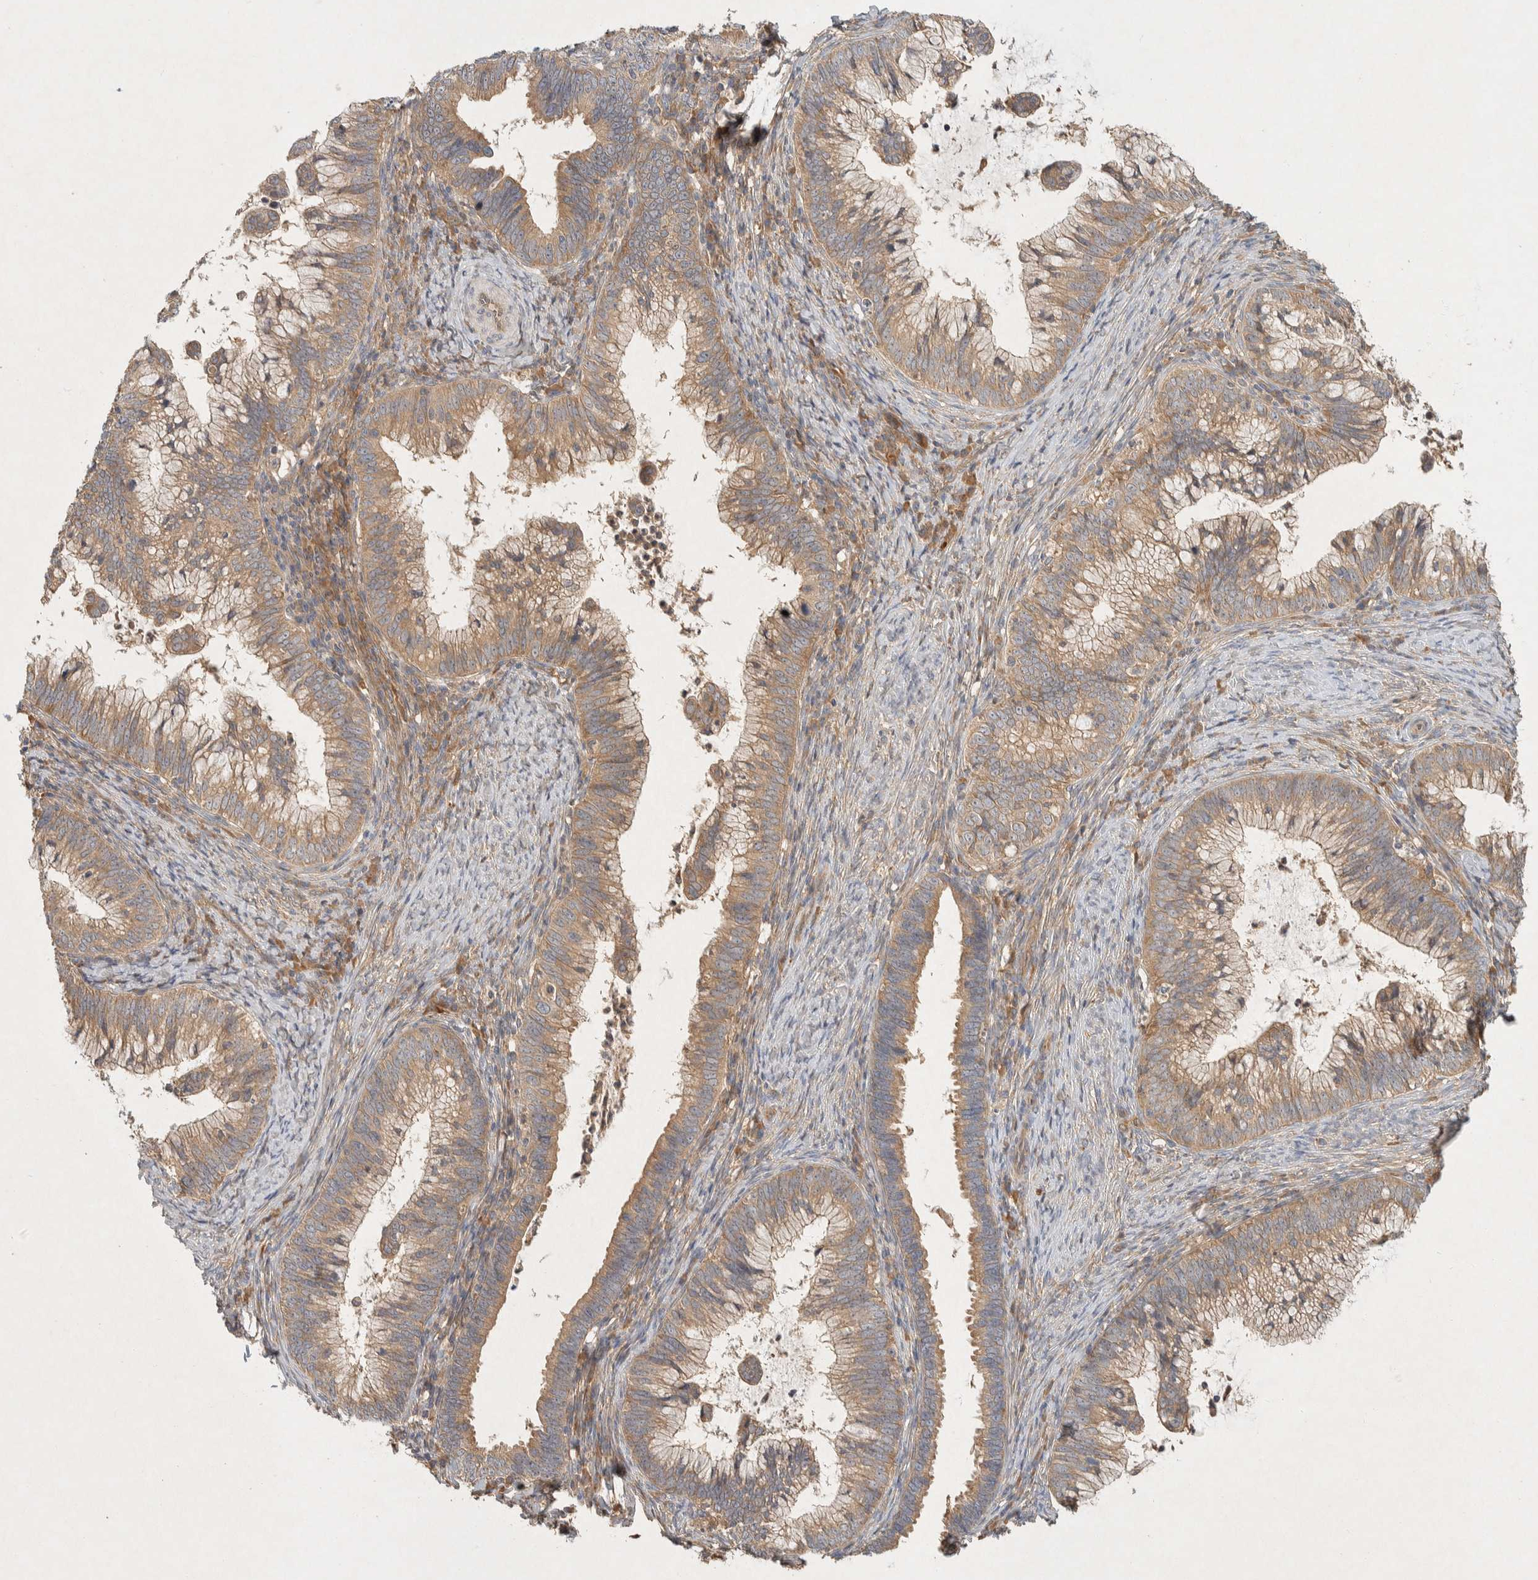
{"staining": {"intensity": "moderate", "quantity": ">75%", "location": "cytoplasmic/membranous"}, "tissue": "cervical cancer", "cell_type": "Tumor cells", "image_type": "cancer", "snomed": [{"axis": "morphology", "description": "Adenocarcinoma, NOS"}, {"axis": "topography", "description": "Cervix"}], "caption": "Tumor cells exhibit medium levels of moderate cytoplasmic/membranous staining in approximately >75% of cells in cervical cancer.", "gene": "PXK", "patient": {"sex": "female", "age": 36}}